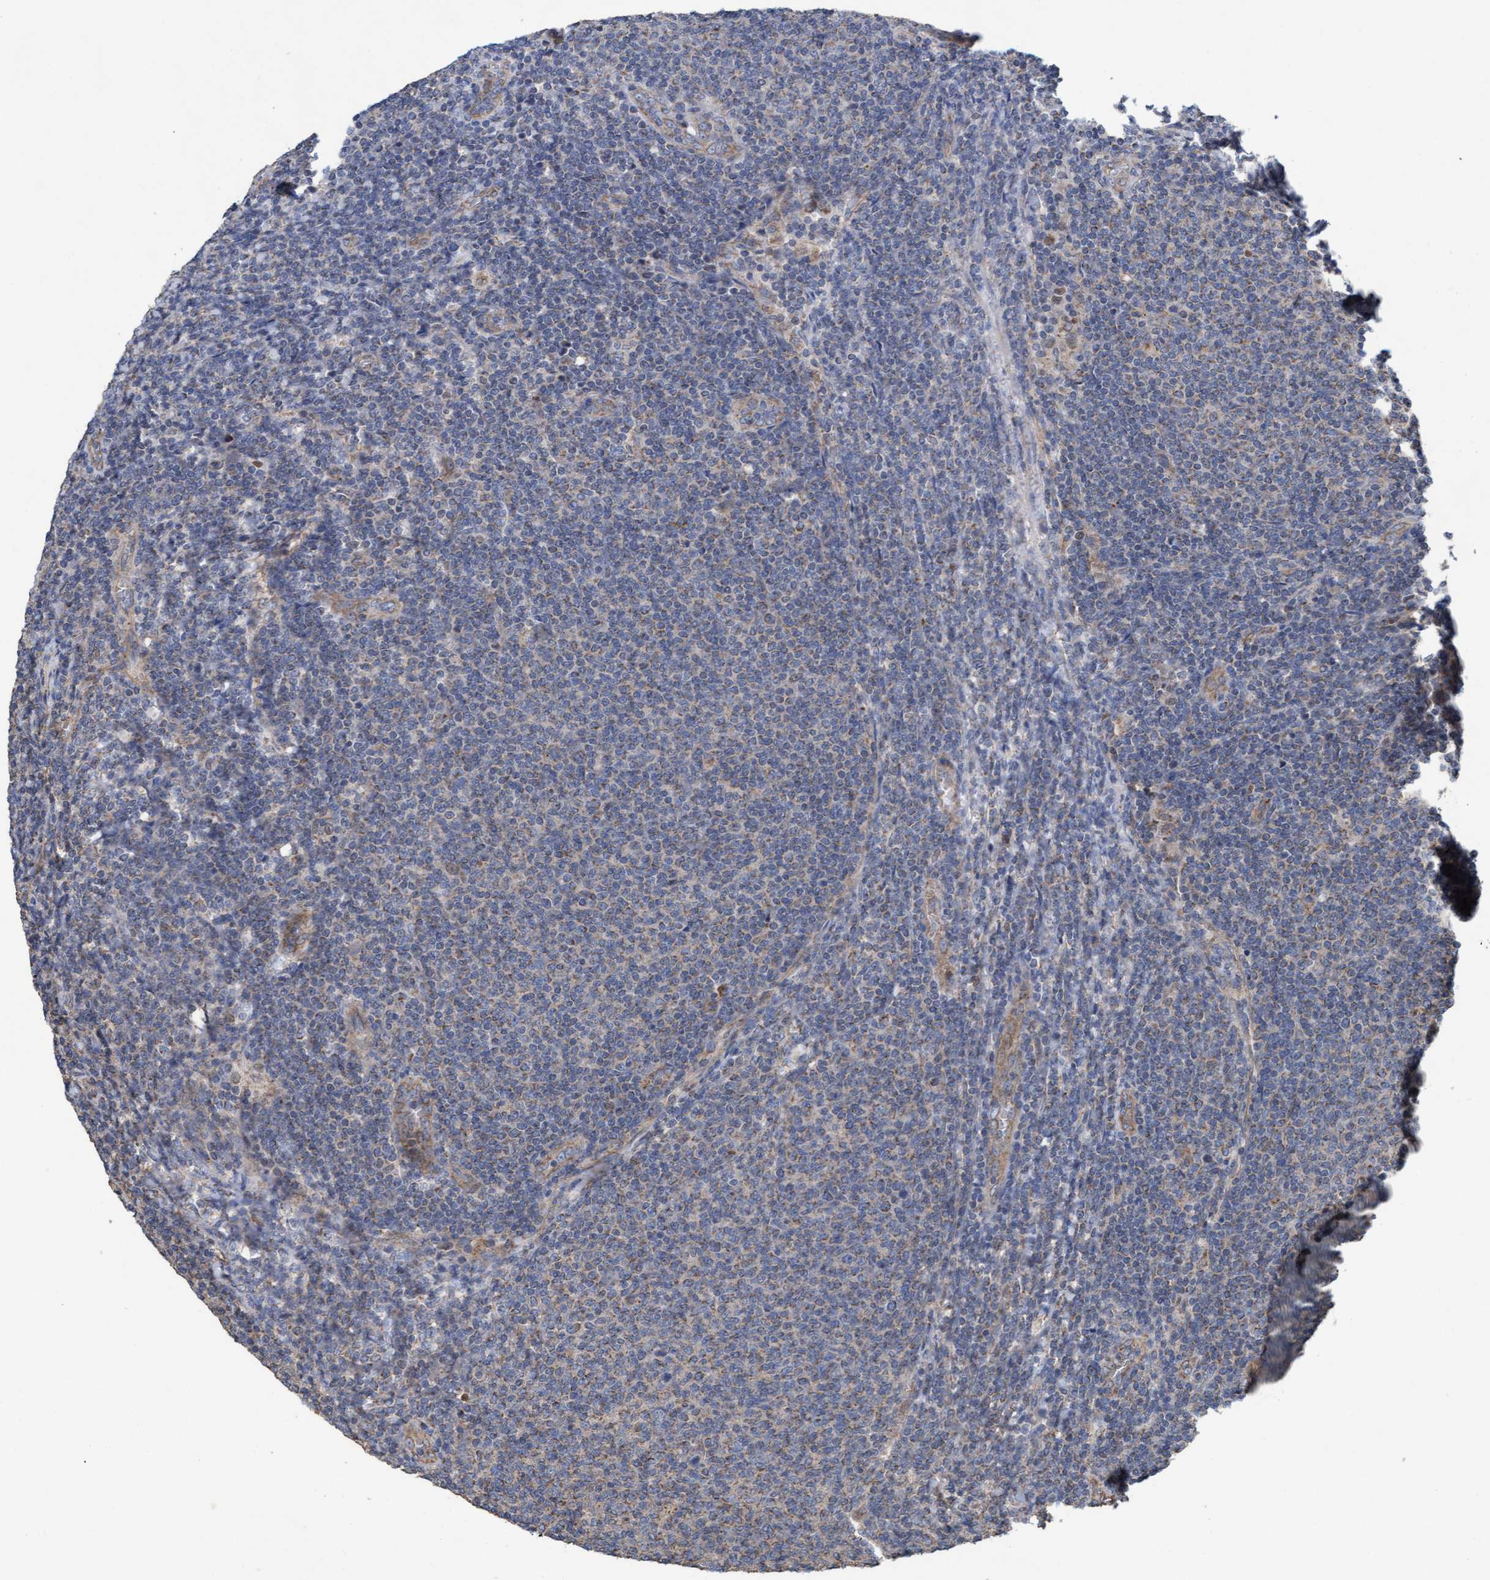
{"staining": {"intensity": "weak", "quantity": "<25%", "location": "cytoplasmic/membranous"}, "tissue": "lymphoma", "cell_type": "Tumor cells", "image_type": "cancer", "snomed": [{"axis": "morphology", "description": "Malignant lymphoma, non-Hodgkin's type, Low grade"}, {"axis": "topography", "description": "Lymph node"}], "caption": "An image of human lymphoma is negative for staining in tumor cells.", "gene": "MRPL38", "patient": {"sex": "male", "age": 66}}